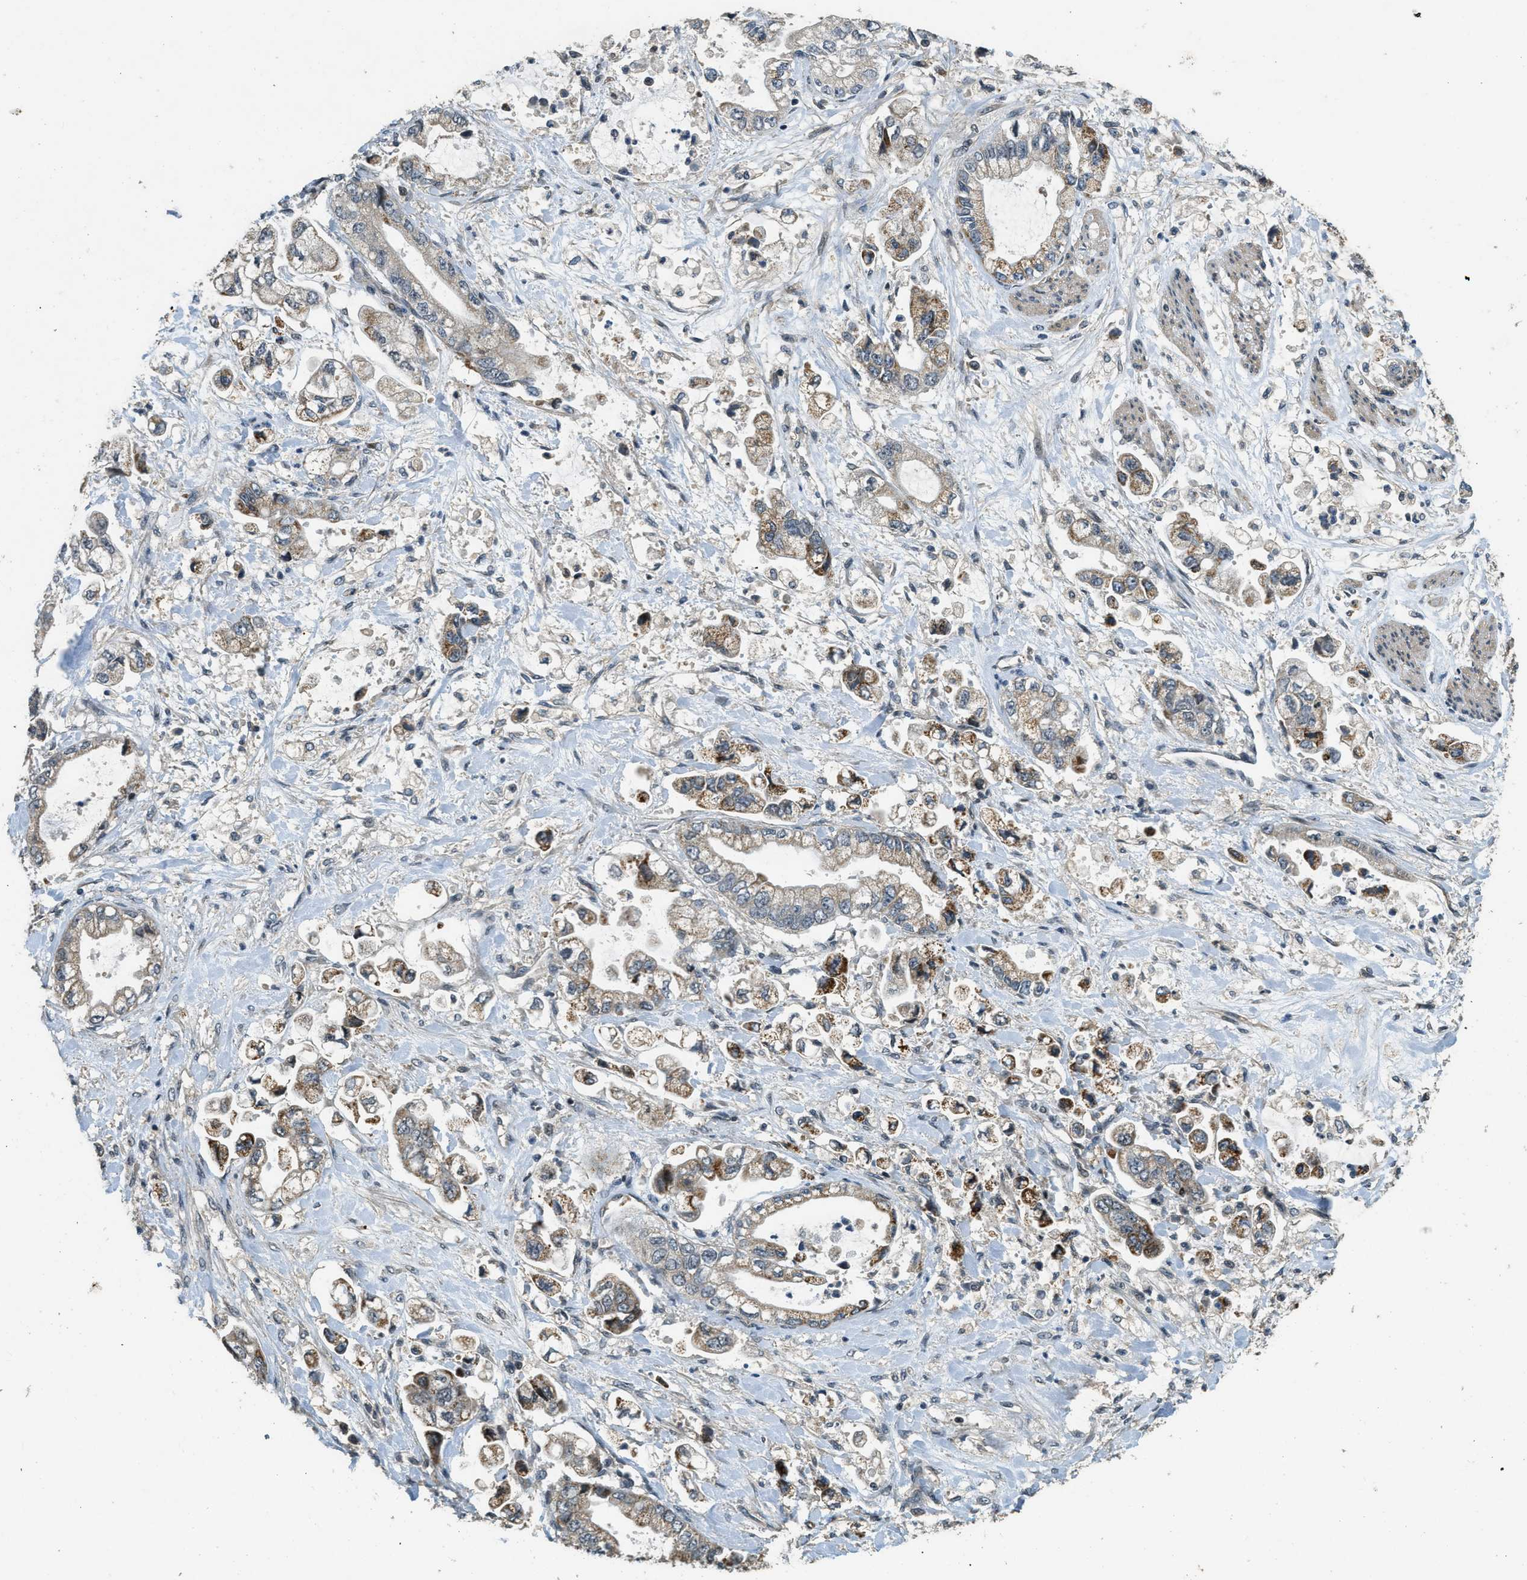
{"staining": {"intensity": "moderate", "quantity": ">75%", "location": "cytoplasmic/membranous"}, "tissue": "stomach cancer", "cell_type": "Tumor cells", "image_type": "cancer", "snomed": [{"axis": "morphology", "description": "Normal tissue, NOS"}, {"axis": "morphology", "description": "Adenocarcinoma, NOS"}, {"axis": "topography", "description": "Stomach"}], "caption": "IHC micrograph of neoplastic tissue: stomach adenocarcinoma stained using IHC exhibits medium levels of moderate protein expression localized specifically in the cytoplasmic/membranous of tumor cells, appearing as a cytoplasmic/membranous brown color.", "gene": "MED21", "patient": {"sex": "male", "age": 62}}